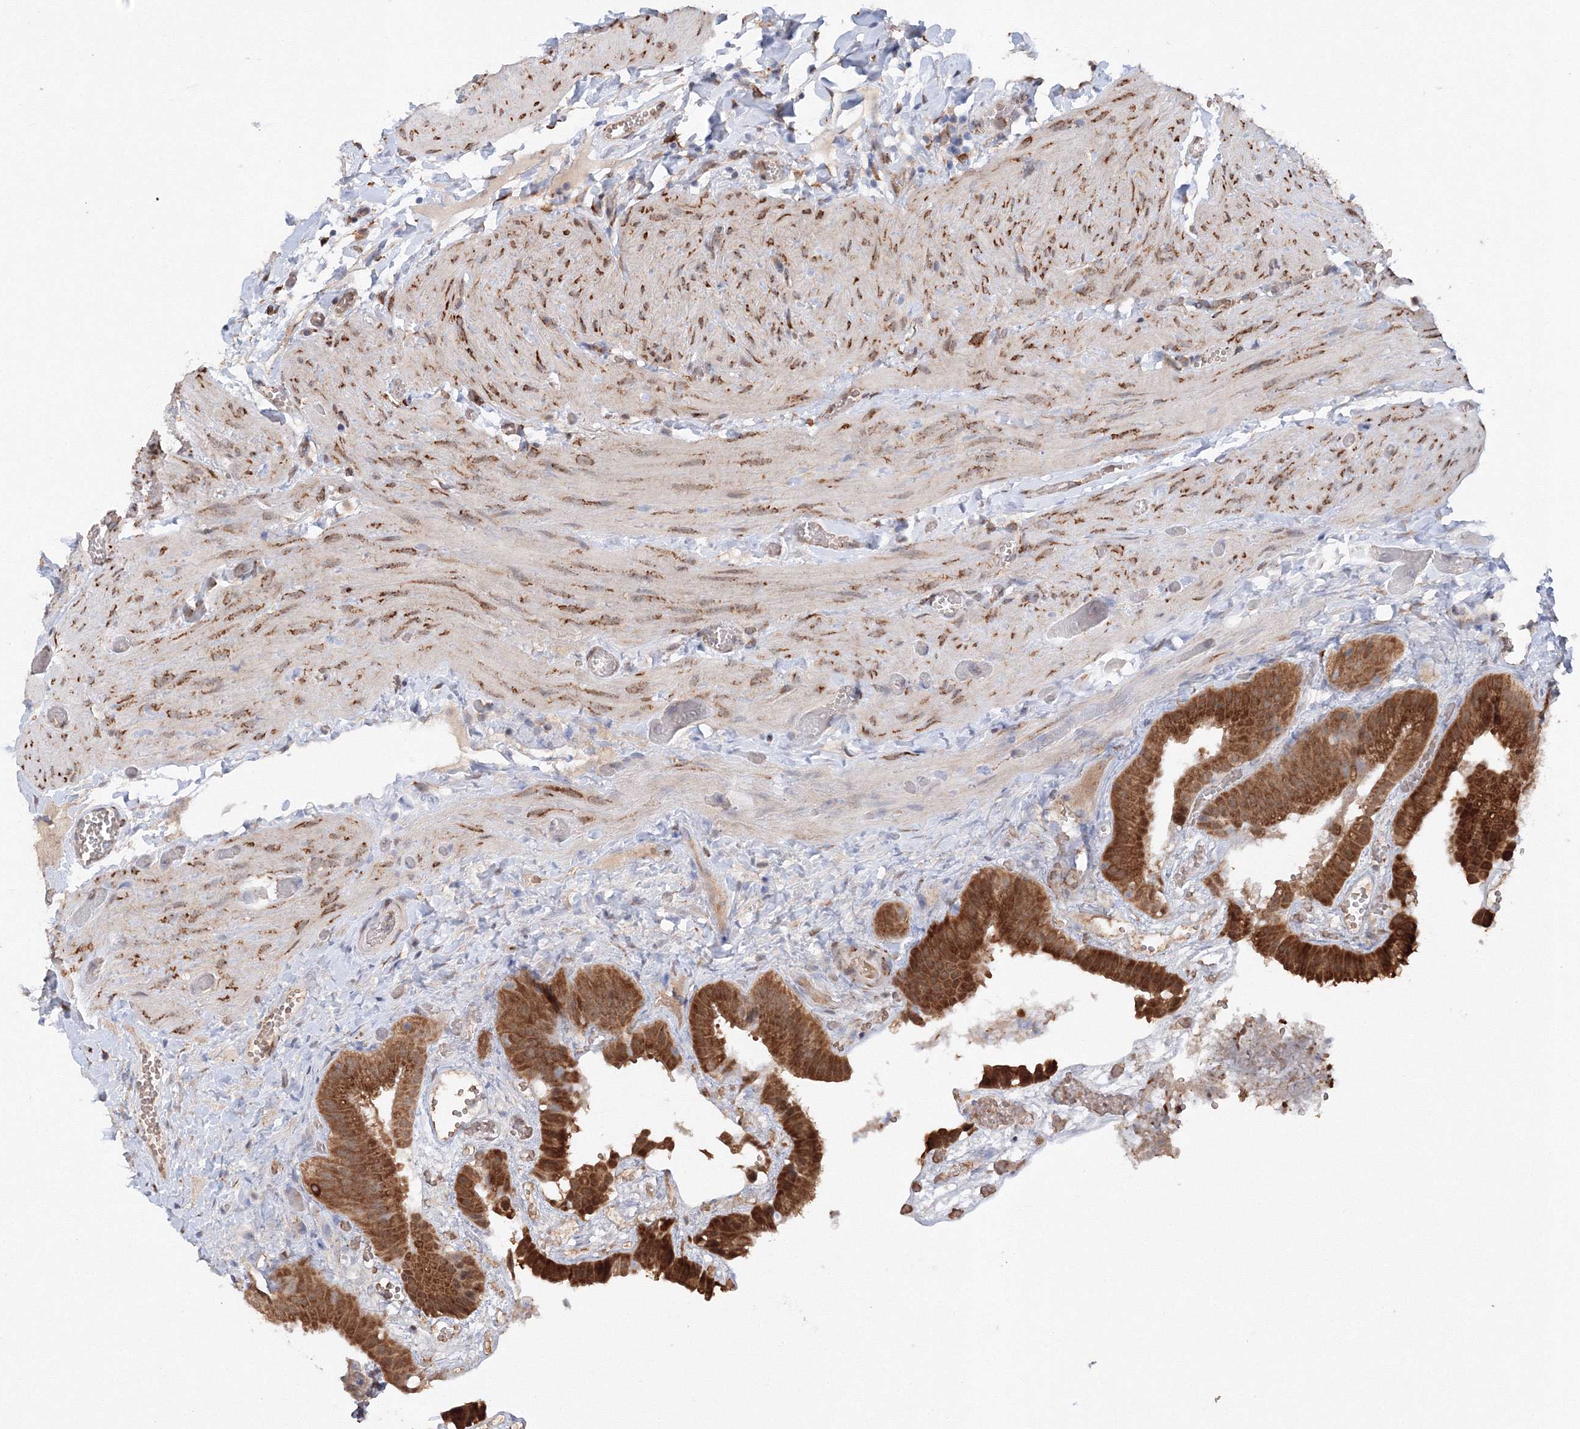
{"staining": {"intensity": "strong", "quantity": ">75%", "location": "cytoplasmic/membranous"}, "tissue": "gallbladder", "cell_type": "Glandular cells", "image_type": "normal", "snomed": [{"axis": "morphology", "description": "Normal tissue, NOS"}, {"axis": "topography", "description": "Gallbladder"}], "caption": "Immunohistochemical staining of normal human gallbladder exhibits high levels of strong cytoplasmic/membranous expression in about >75% of glandular cells. (IHC, brightfield microscopy, high magnification).", "gene": "DIS3L2", "patient": {"sex": "female", "age": 64}}